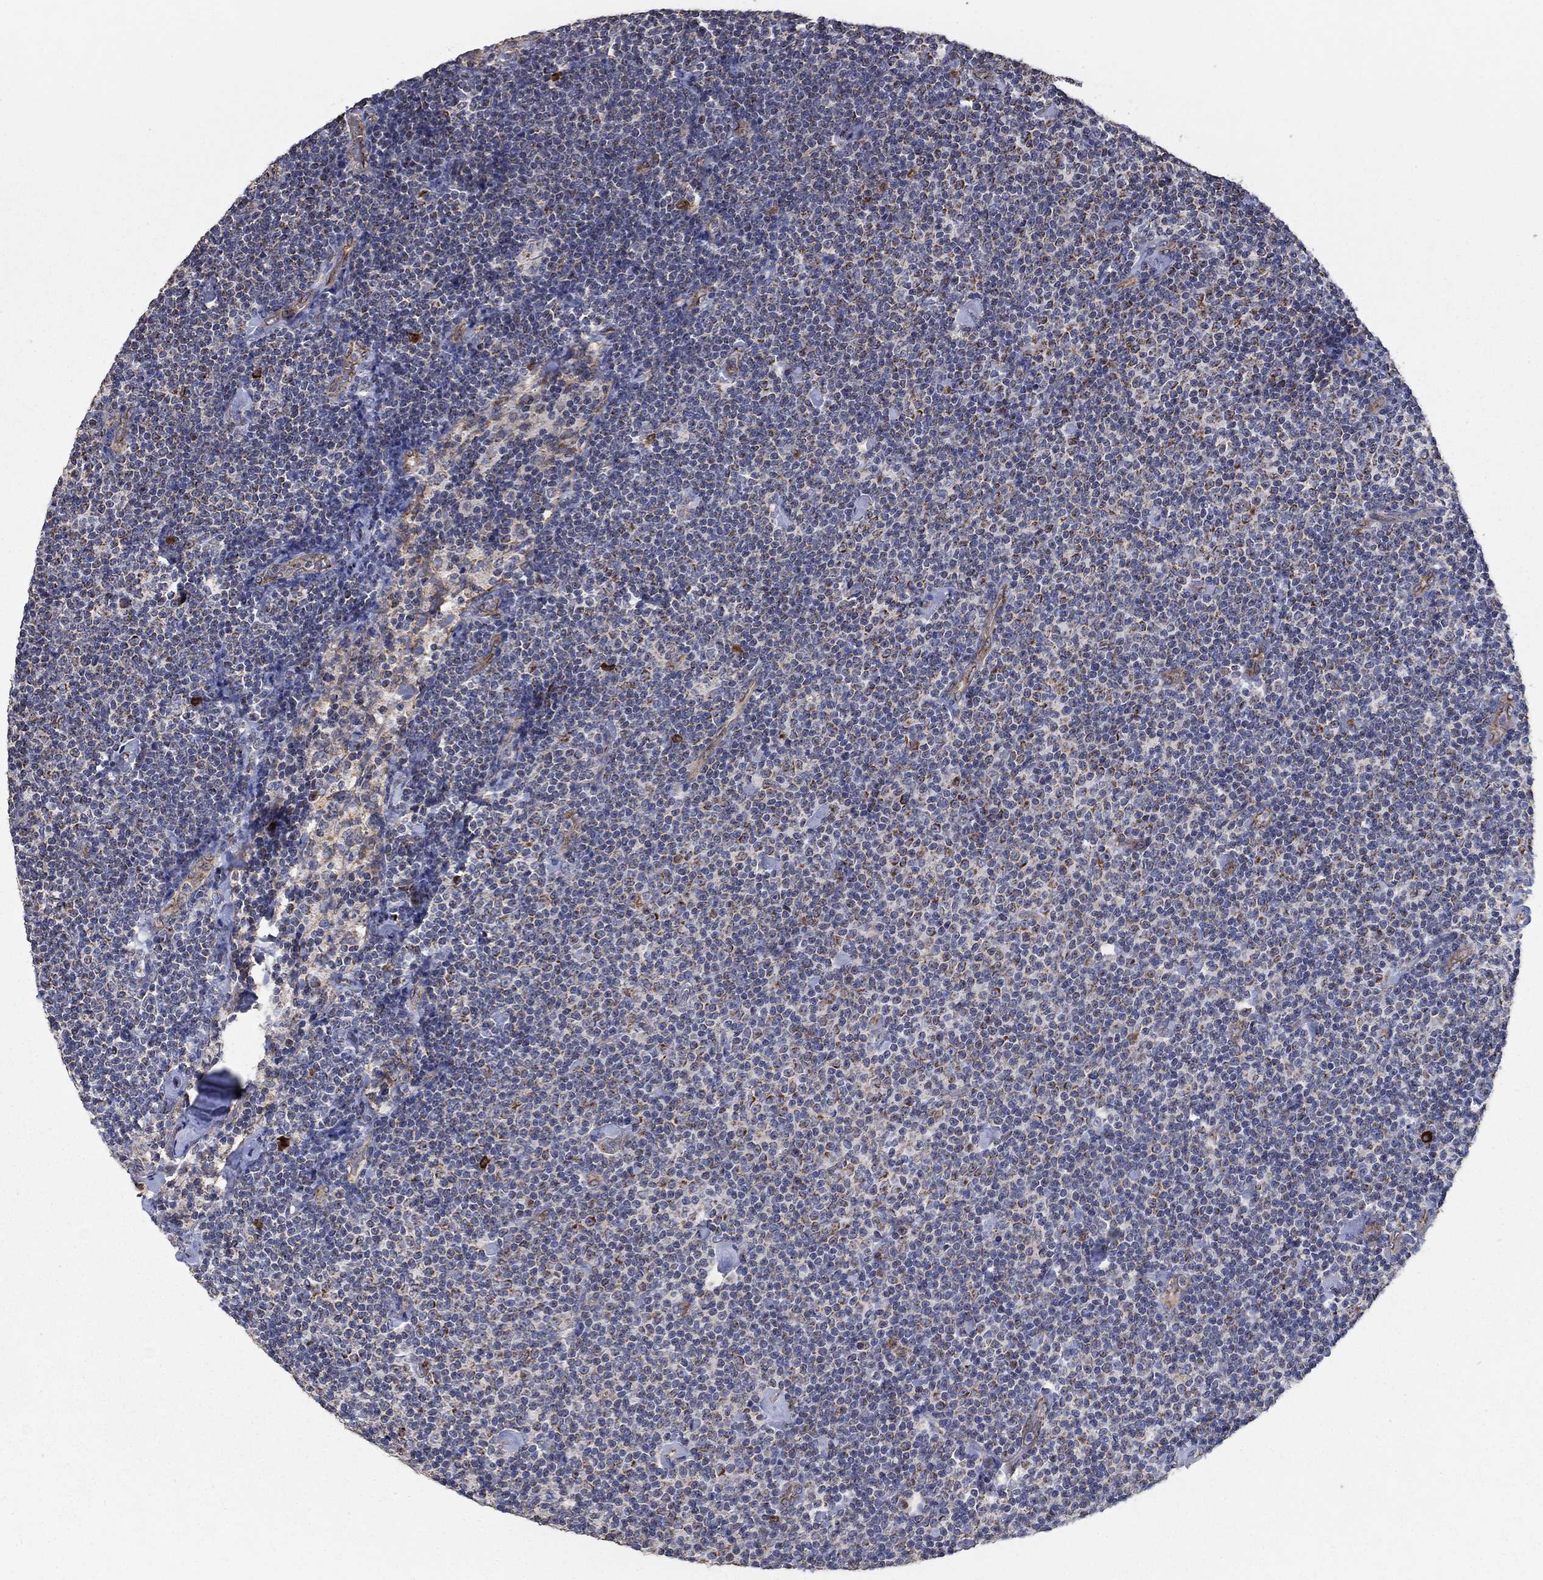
{"staining": {"intensity": "strong", "quantity": "<25%", "location": "cytoplasmic/membranous"}, "tissue": "lymphoma", "cell_type": "Tumor cells", "image_type": "cancer", "snomed": [{"axis": "morphology", "description": "Malignant lymphoma, non-Hodgkin's type, Low grade"}, {"axis": "topography", "description": "Lymph node"}], "caption": "Lymphoma stained for a protein (brown) demonstrates strong cytoplasmic/membranous positive staining in approximately <25% of tumor cells.", "gene": "HID1", "patient": {"sex": "male", "age": 81}}